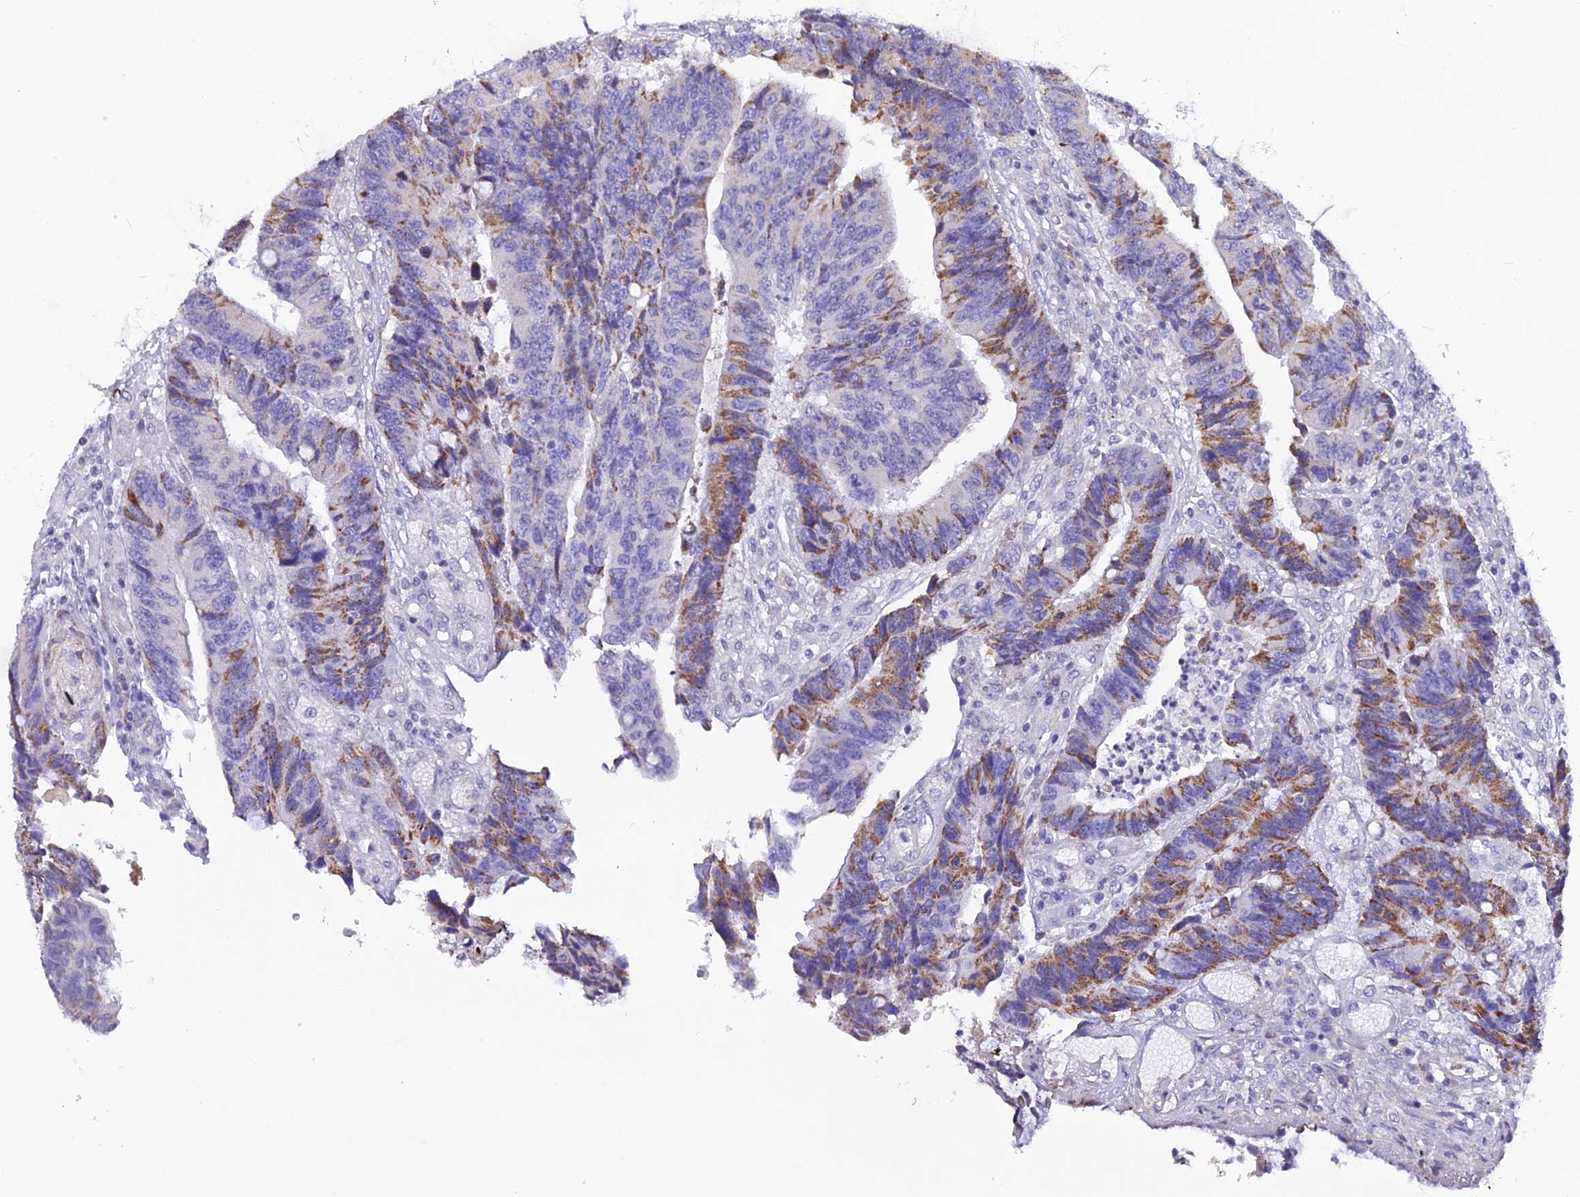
{"staining": {"intensity": "moderate", "quantity": "25%-75%", "location": "cytoplasmic/membranous"}, "tissue": "colorectal cancer", "cell_type": "Tumor cells", "image_type": "cancer", "snomed": [{"axis": "morphology", "description": "Adenocarcinoma, NOS"}, {"axis": "topography", "description": "Rectum"}], "caption": "Protein analysis of colorectal cancer tissue reveals moderate cytoplasmic/membranous positivity in about 25%-75% of tumor cells.", "gene": "POMGNT1", "patient": {"sex": "male", "age": 84}}